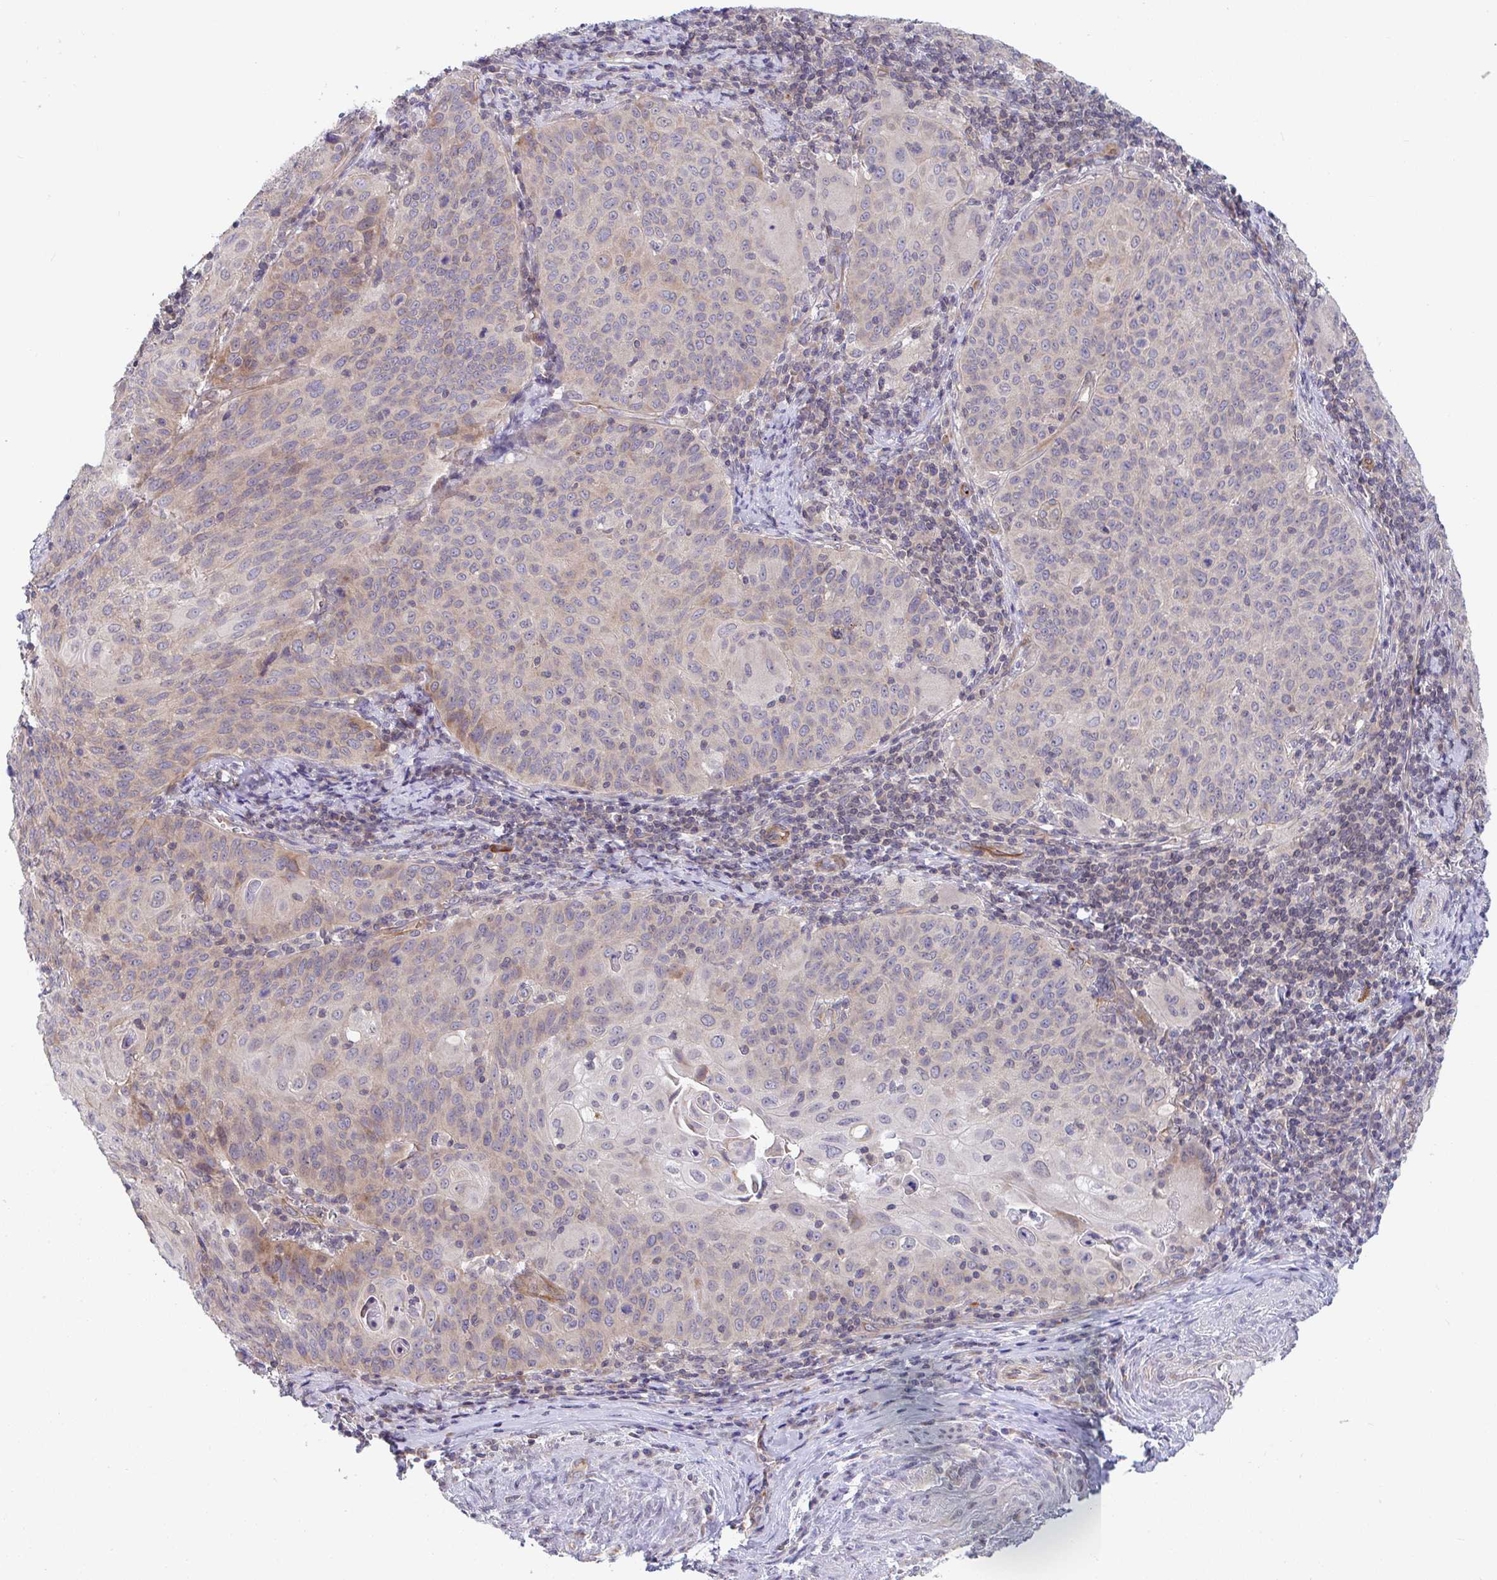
{"staining": {"intensity": "weak", "quantity": "<25%", "location": "cytoplasmic/membranous"}, "tissue": "cervical cancer", "cell_type": "Tumor cells", "image_type": "cancer", "snomed": [{"axis": "morphology", "description": "Squamous cell carcinoma, NOS"}, {"axis": "topography", "description": "Cervix"}], "caption": "A high-resolution image shows immunohistochemistry staining of cervical cancer (squamous cell carcinoma), which exhibits no significant expression in tumor cells. Nuclei are stained in blue.", "gene": "EIF1AD", "patient": {"sex": "female", "age": 65}}